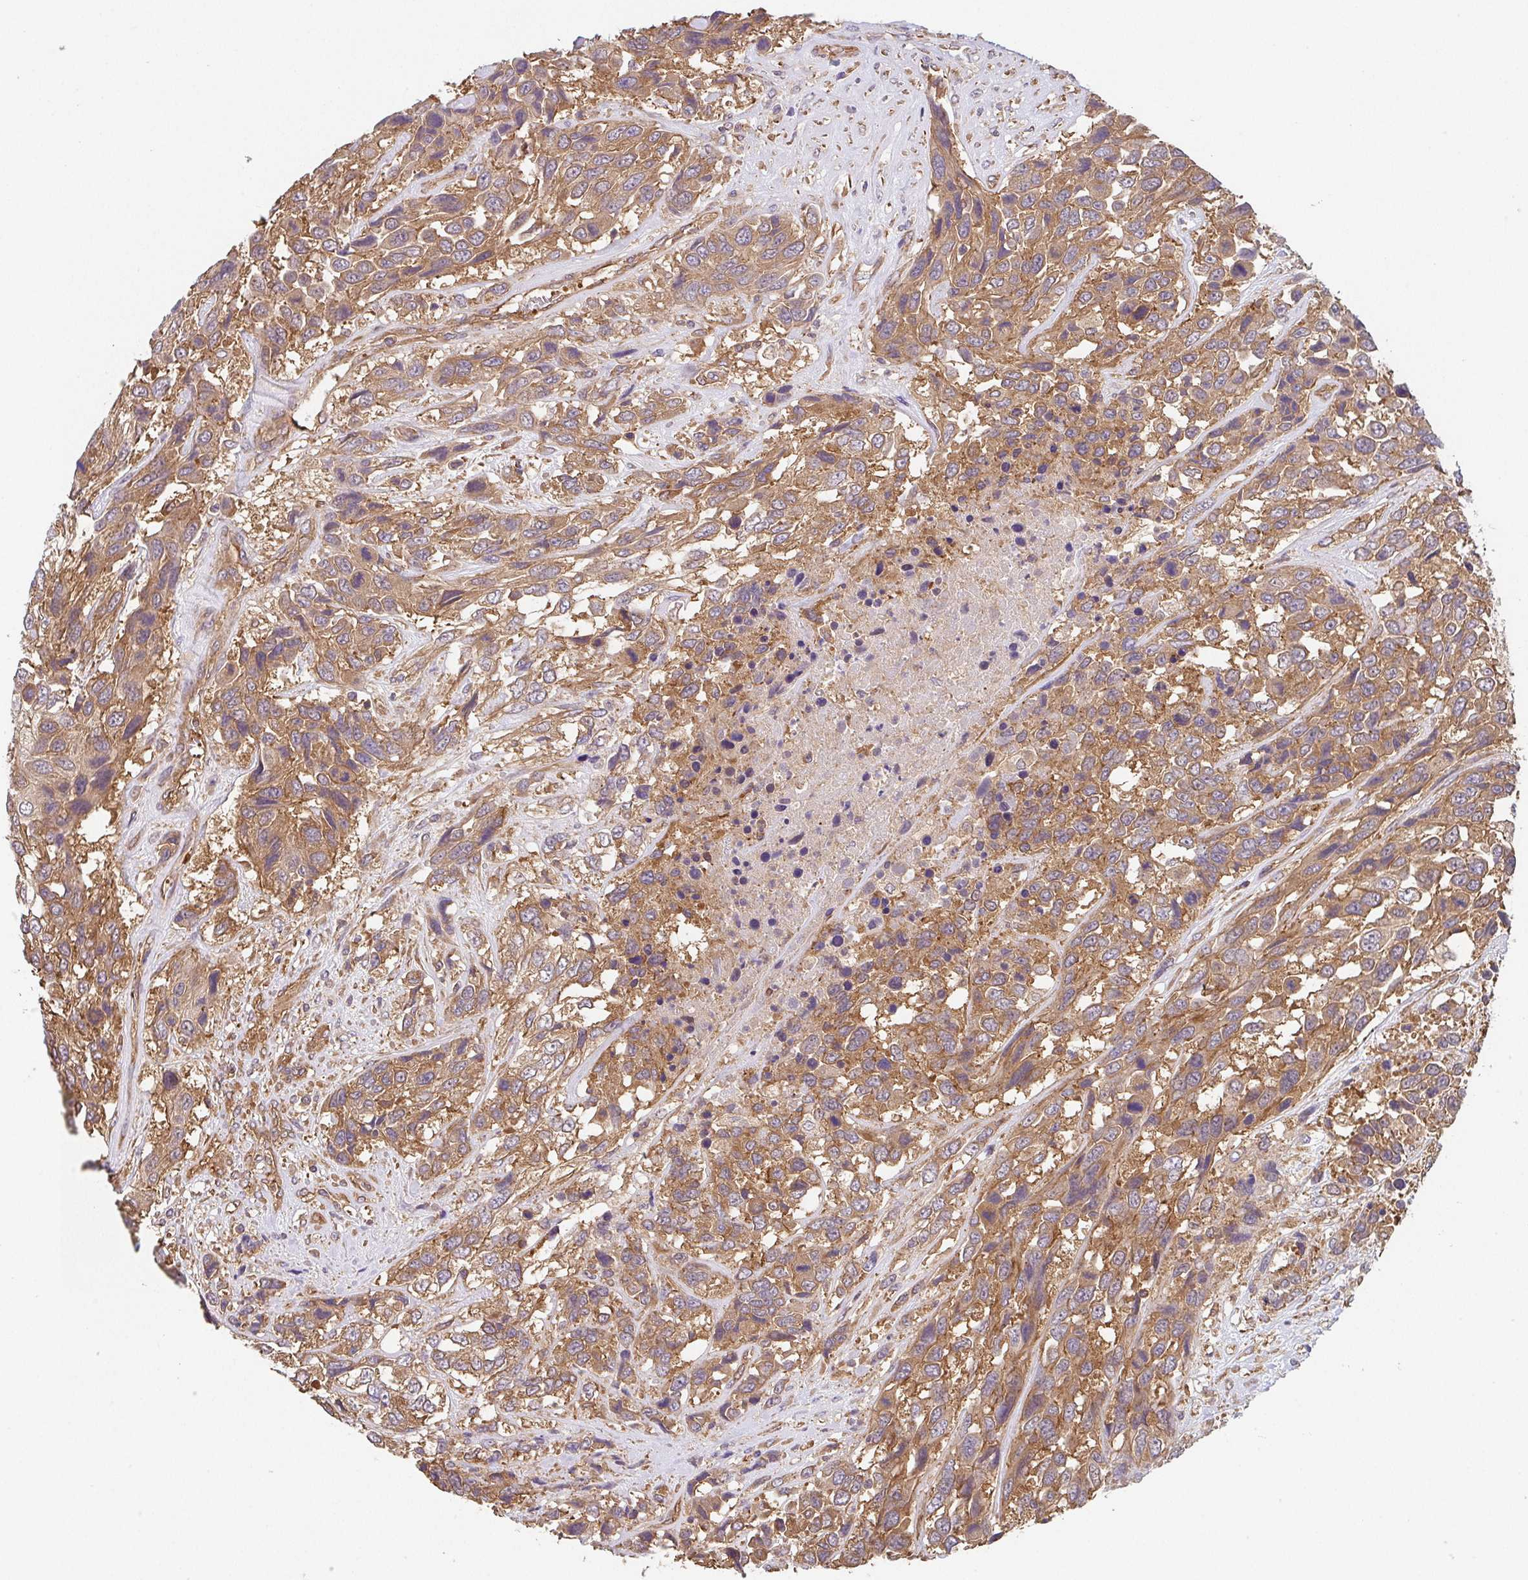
{"staining": {"intensity": "moderate", "quantity": ">75%", "location": "cytoplasmic/membranous"}, "tissue": "urothelial cancer", "cell_type": "Tumor cells", "image_type": "cancer", "snomed": [{"axis": "morphology", "description": "Urothelial carcinoma, High grade"}, {"axis": "topography", "description": "Urinary bladder"}], "caption": "Tumor cells reveal moderate cytoplasmic/membranous expression in about >75% of cells in high-grade urothelial carcinoma. (DAB (3,3'-diaminobenzidine) IHC with brightfield microscopy, high magnification).", "gene": "TMEM229A", "patient": {"sex": "female", "age": 70}}